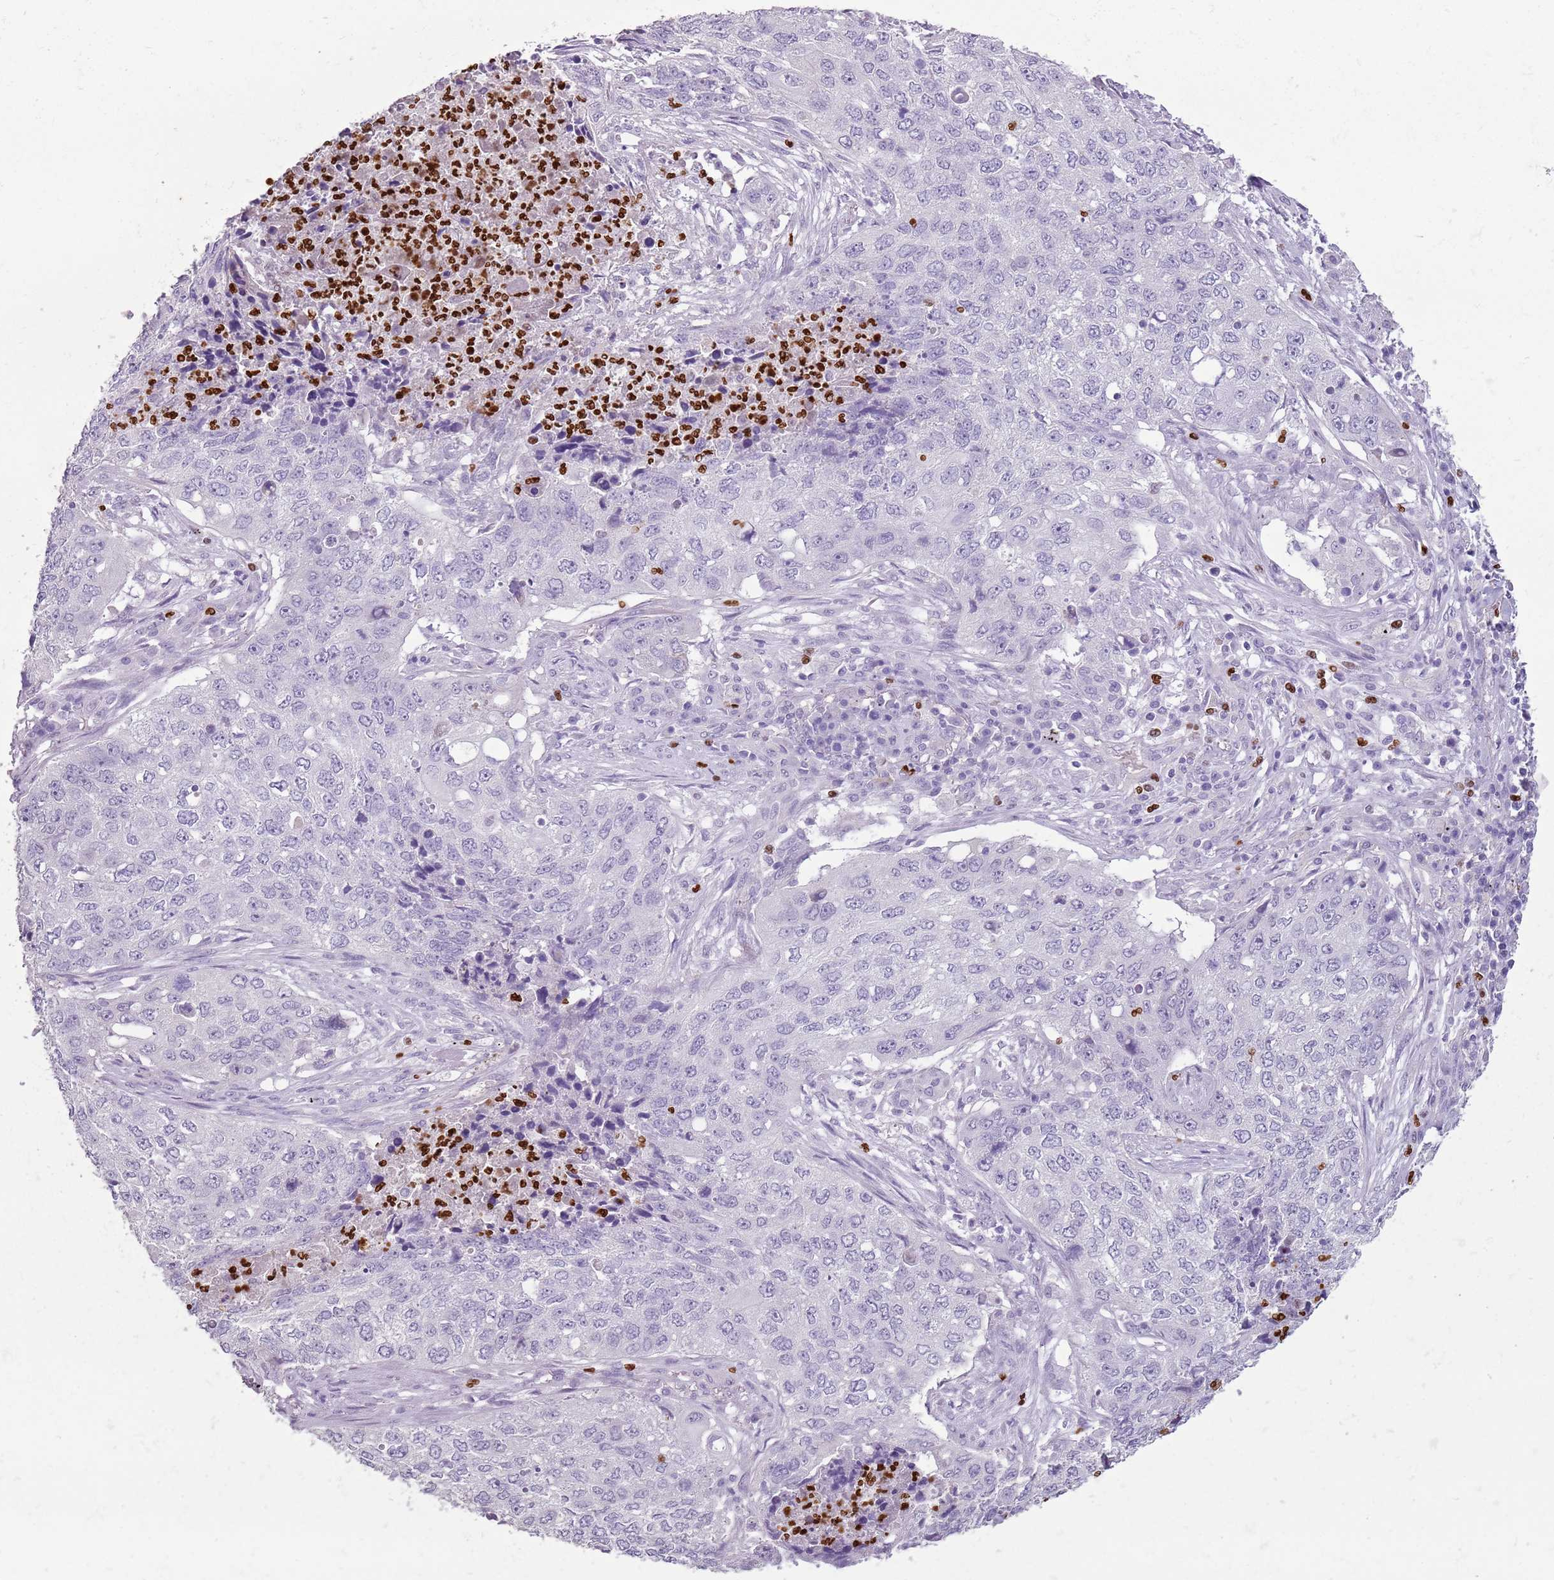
{"staining": {"intensity": "negative", "quantity": "none", "location": "none"}, "tissue": "lung cancer", "cell_type": "Tumor cells", "image_type": "cancer", "snomed": [{"axis": "morphology", "description": "Squamous cell carcinoma, NOS"}, {"axis": "topography", "description": "Lung"}], "caption": "Immunohistochemistry of human lung cancer reveals no staining in tumor cells. (Immunohistochemistry, brightfield microscopy, high magnification).", "gene": "CELF6", "patient": {"sex": "female", "age": 63}}